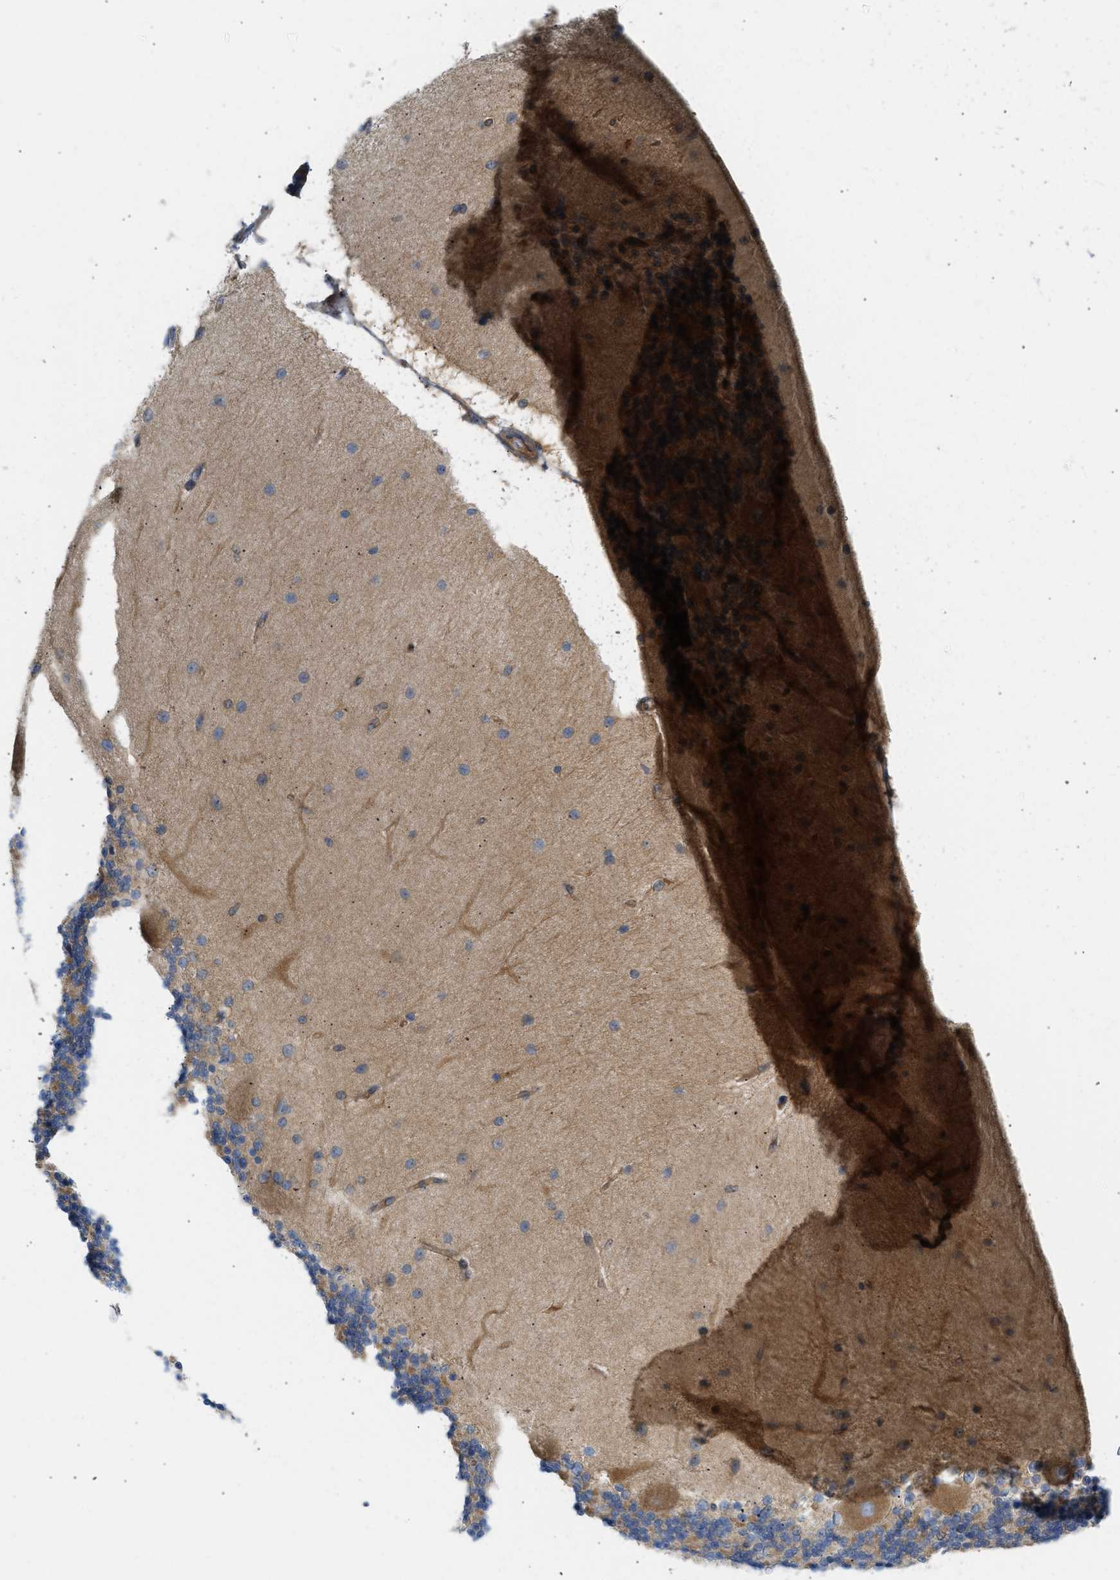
{"staining": {"intensity": "moderate", "quantity": ">75%", "location": "cytoplasmic/membranous"}, "tissue": "cerebellum", "cell_type": "Cells in granular layer", "image_type": "normal", "snomed": [{"axis": "morphology", "description": "Normal tissue, NOS"}, {"axis": "topography", "description": "Cerebellum"}], "caption": "Moderate cytoplasmic/membranous positivity for a protein is present in approximately >75% of cells in granular layer of normal cerebellum using immunohistochemistry.", "gene": "STRN", "patient": {"sex": "female", "age": 54}}